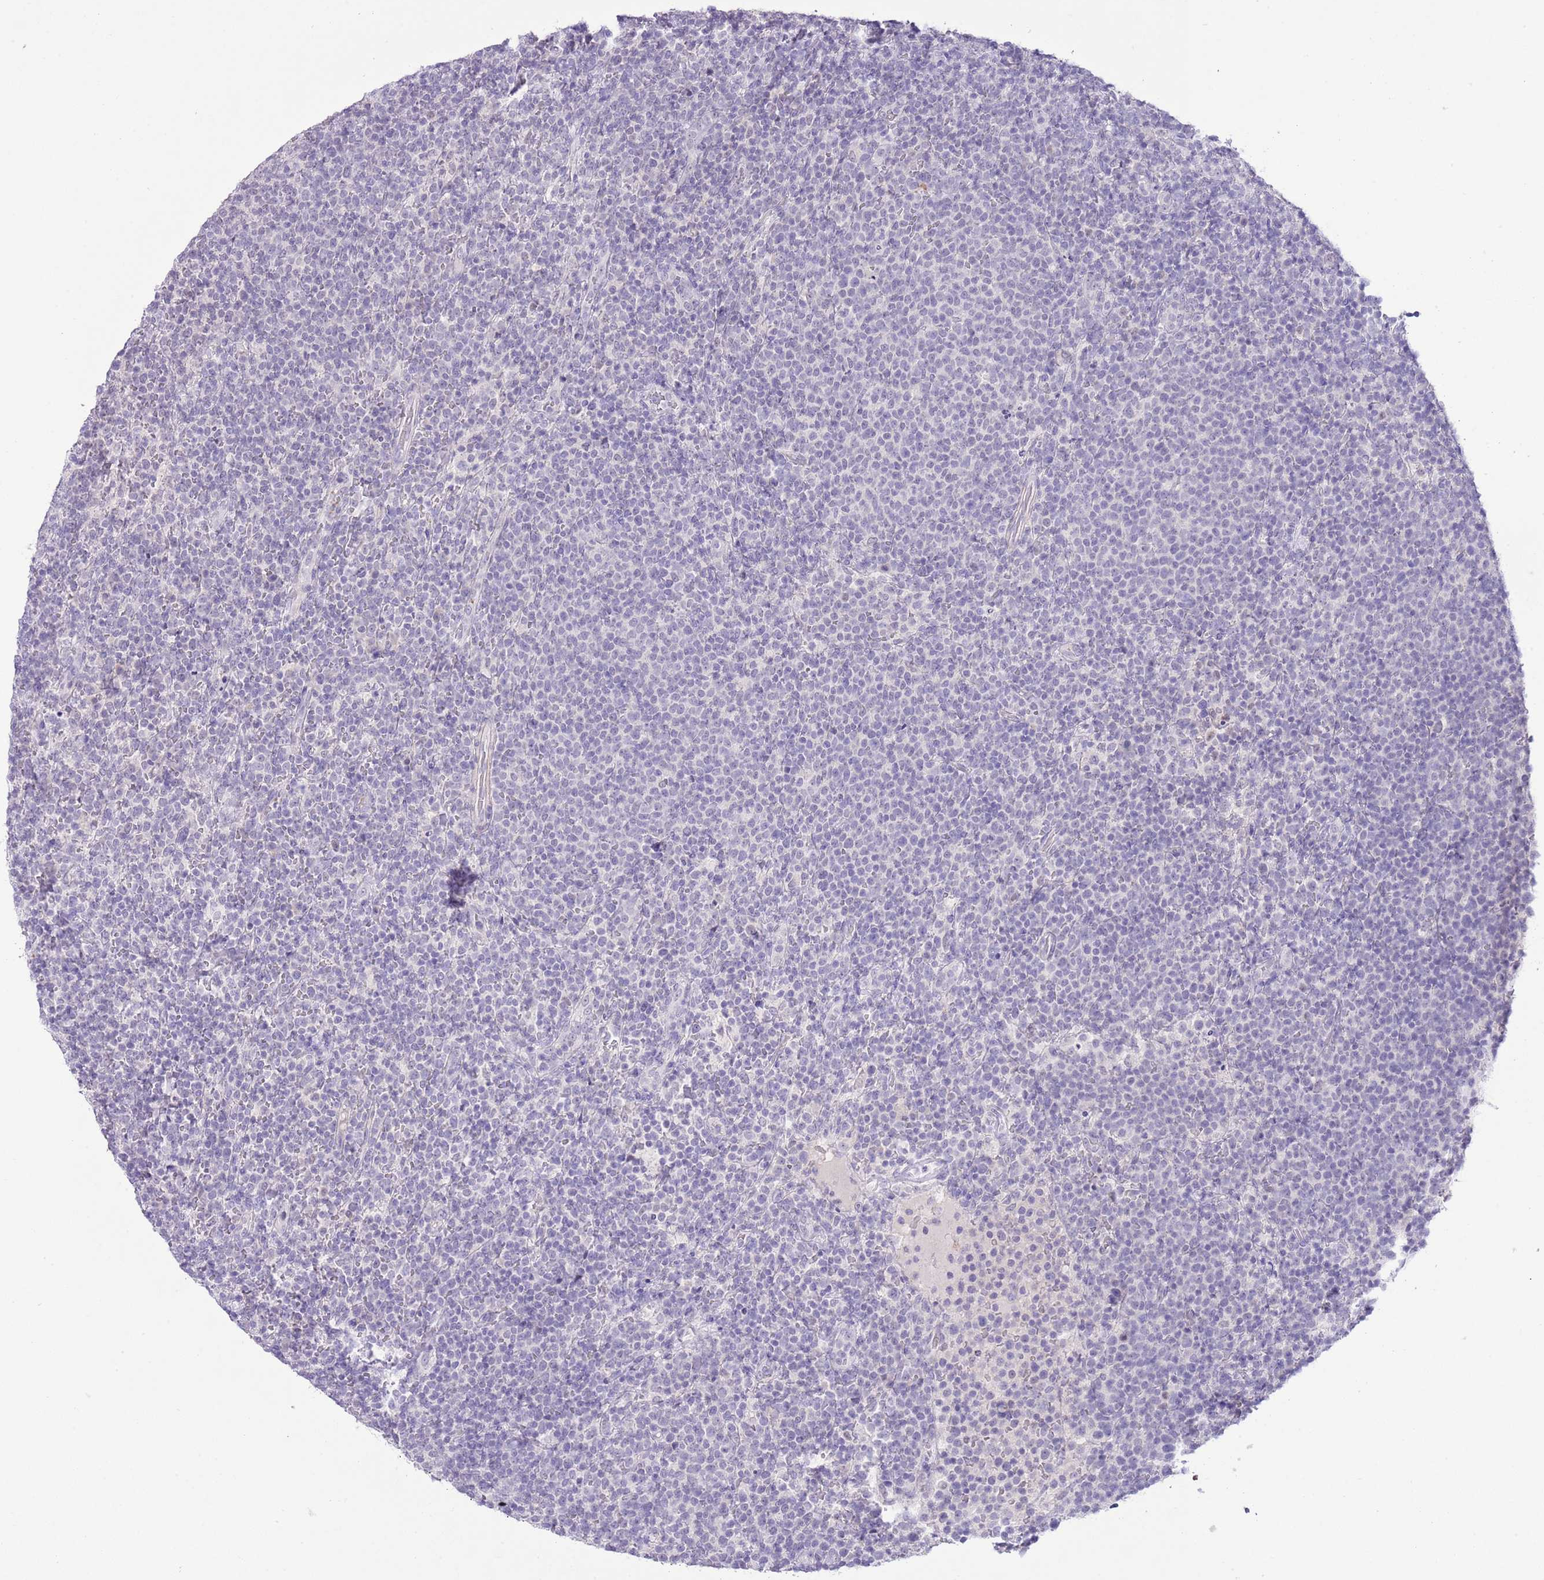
{"staining": {"intensity": "negative", "quantity": "none", "location": "none"}, "tissue": "lymphoma", "cell_type": "Tumor cells", "image_type": "cancer", "snomed": [{"axis": "morphology", "description": "Malignant lymphoma, non-Hodgkin's type, High grade"}, {"axis": "topography", "description": "Lymph node"}], "caption": "Immunohistochemistry of human lymphoma displays no expression in tumor cells.", "gene": "MIDN", "patient": {"sex": "male", "age": 61}}